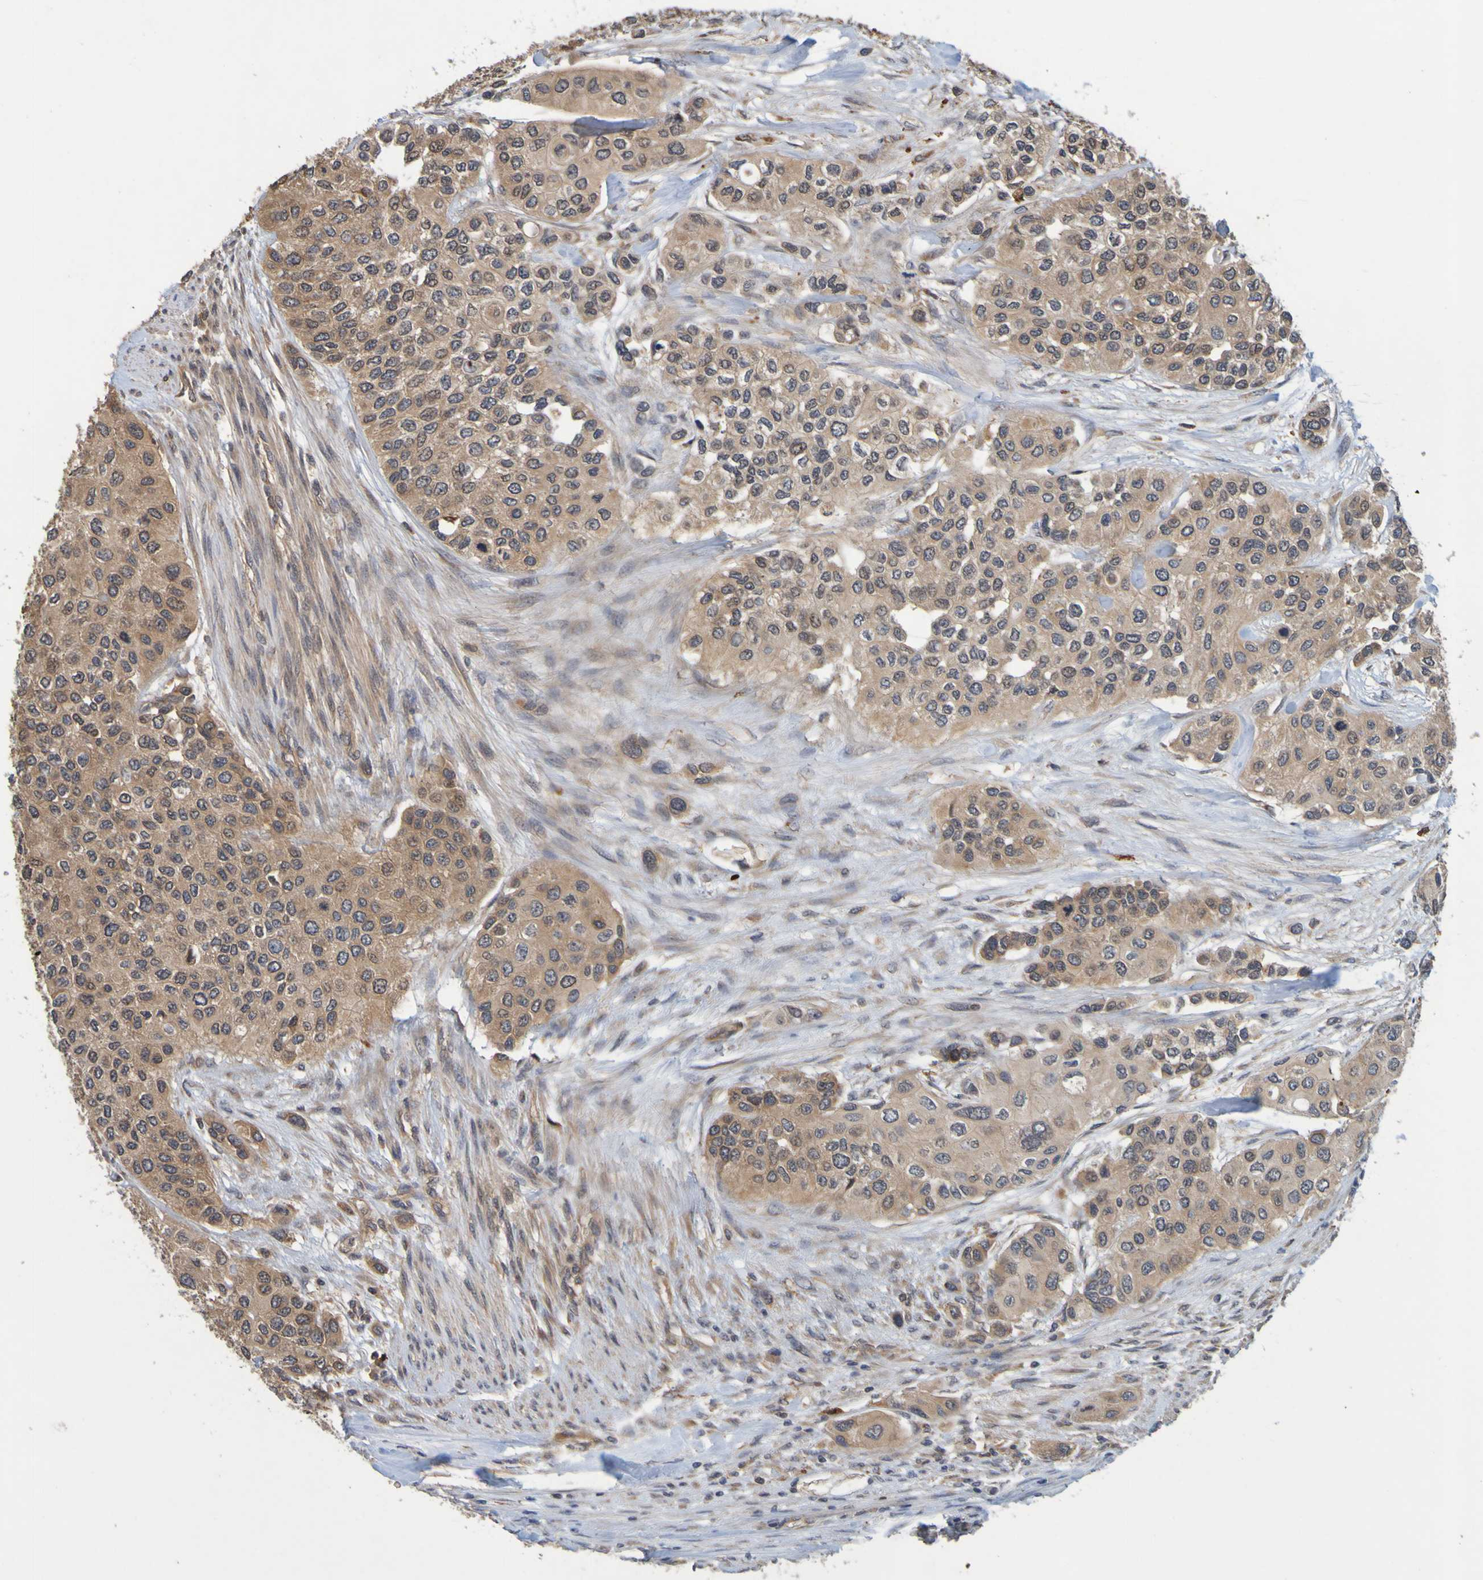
{"staining": {"intensity": "moderate", "quantity": ">75%", "location": "cytoplasmic/membranous"}, "tissue": "urothelial cancer", "cell_type": "Tumor cells", "image_type": "cancer", "snomed": [{"axis": "morphology", "description": "Urothelial carcinoma, High grade"}, {"axis": "topography", "description": "Urinary bladder"}], "caption": "Tumor cells reveal medium levels of moderate cytoplasmic/membranous positivity in approximately >75% of cells in human urothelial carcinoma (high-grade).", "gene": "OCRL", "patient": {"sex": "female", "age": 56}}